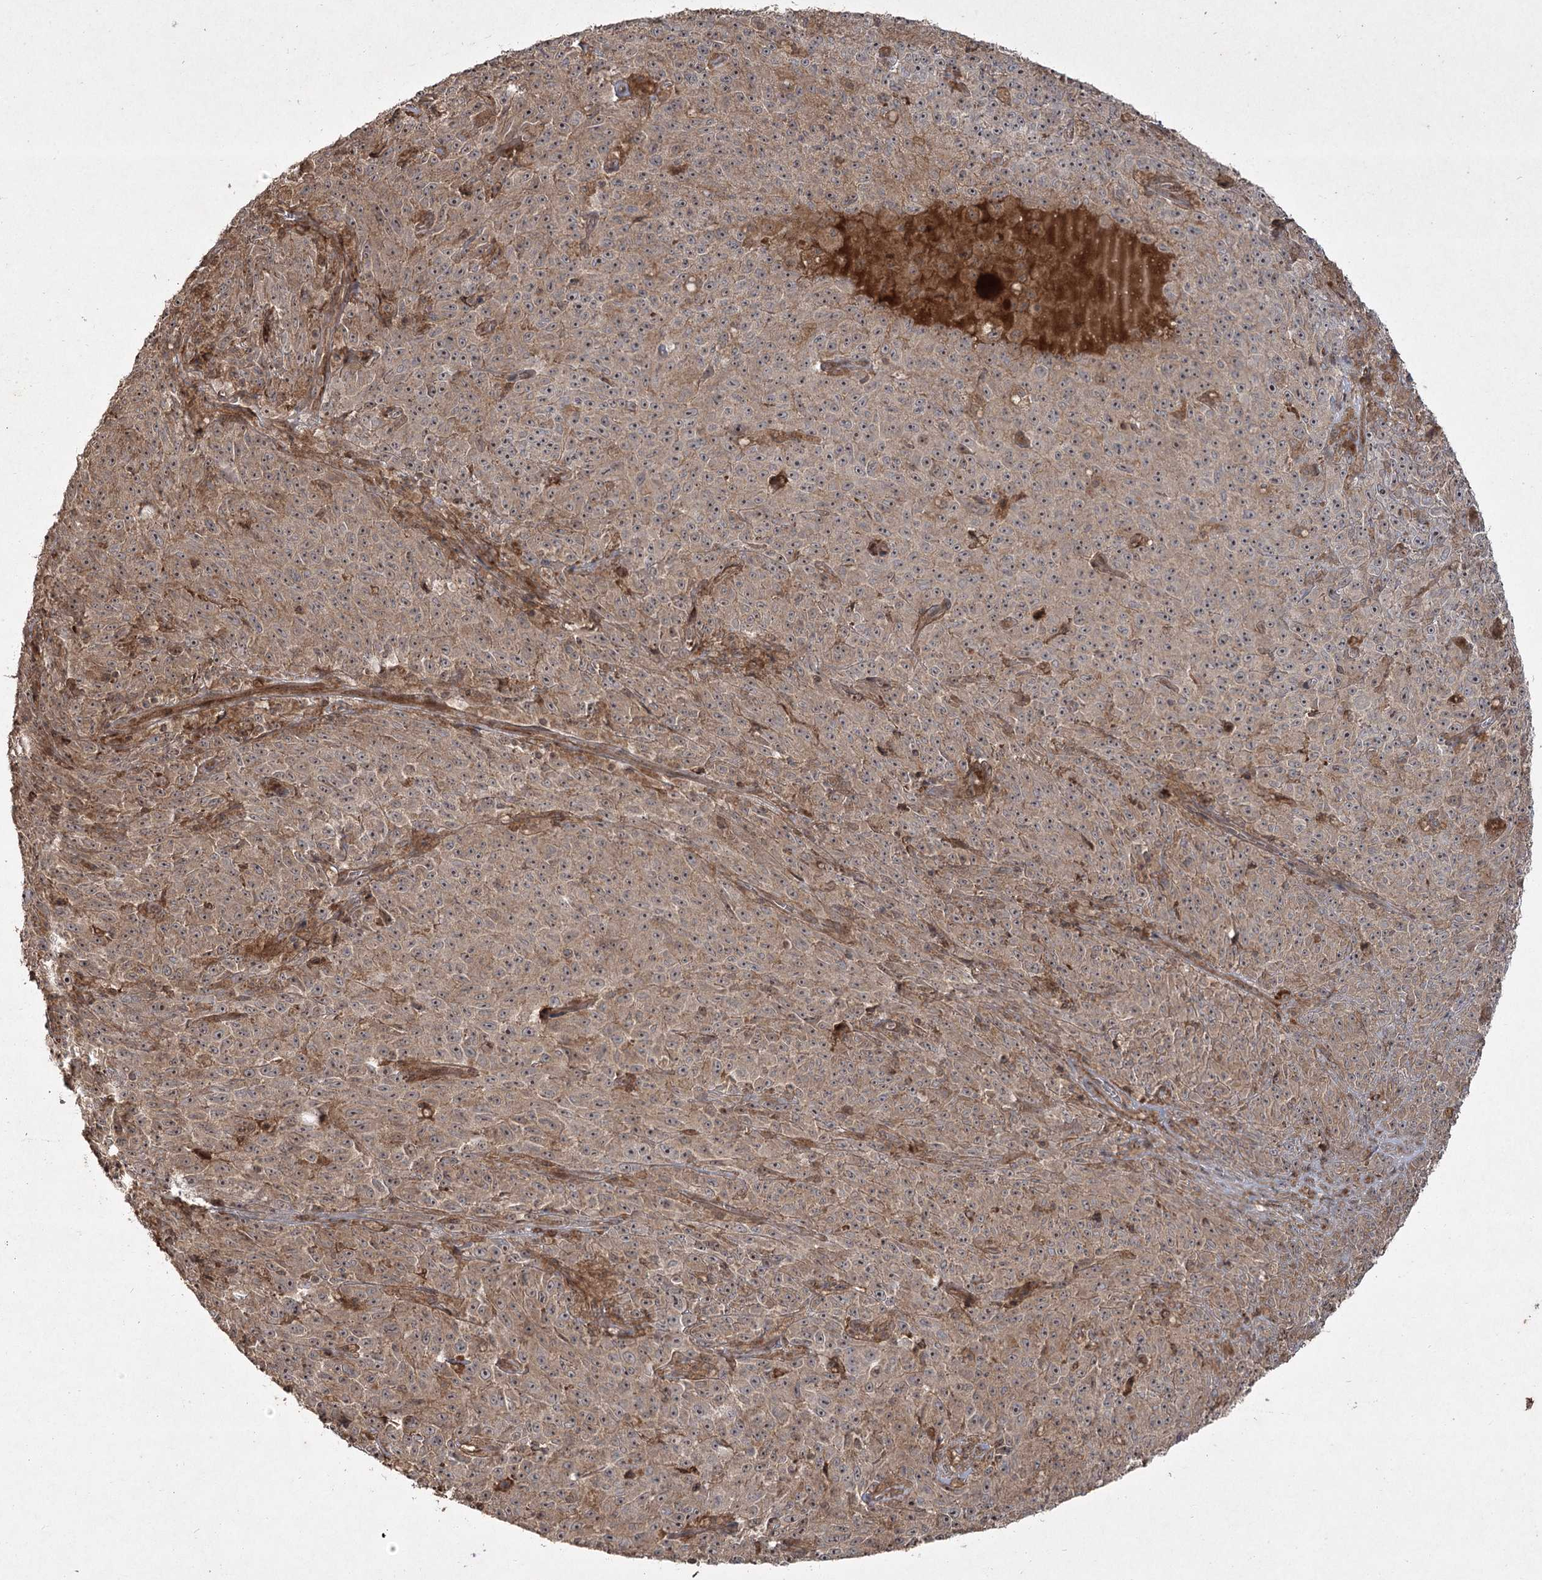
{"staining": {"intensity": "weak", "quantity": ">75%", "location": "cytoplasmic/membranous,nuclear"}, "tissue": "melanoma", "cell_type": "Tumor cells", "image_type": "cancer", "snomed": [{"axis": "morphology", "description": "Malignant melanoma, NOS"}, {"axis": "topography", "description": "Skin"}], "caption": "Malignant melanoma stained with immunohistochemistry (IHC) exhibits weak cytoplasmic/membranous and nuclear staining in approximately >75% of tumor cells. (brown staining indicates protein expression, while blue staining denotes nuclei).", "gene": "CPLANE1", "patient": {"sex": "female", "age": 82}}